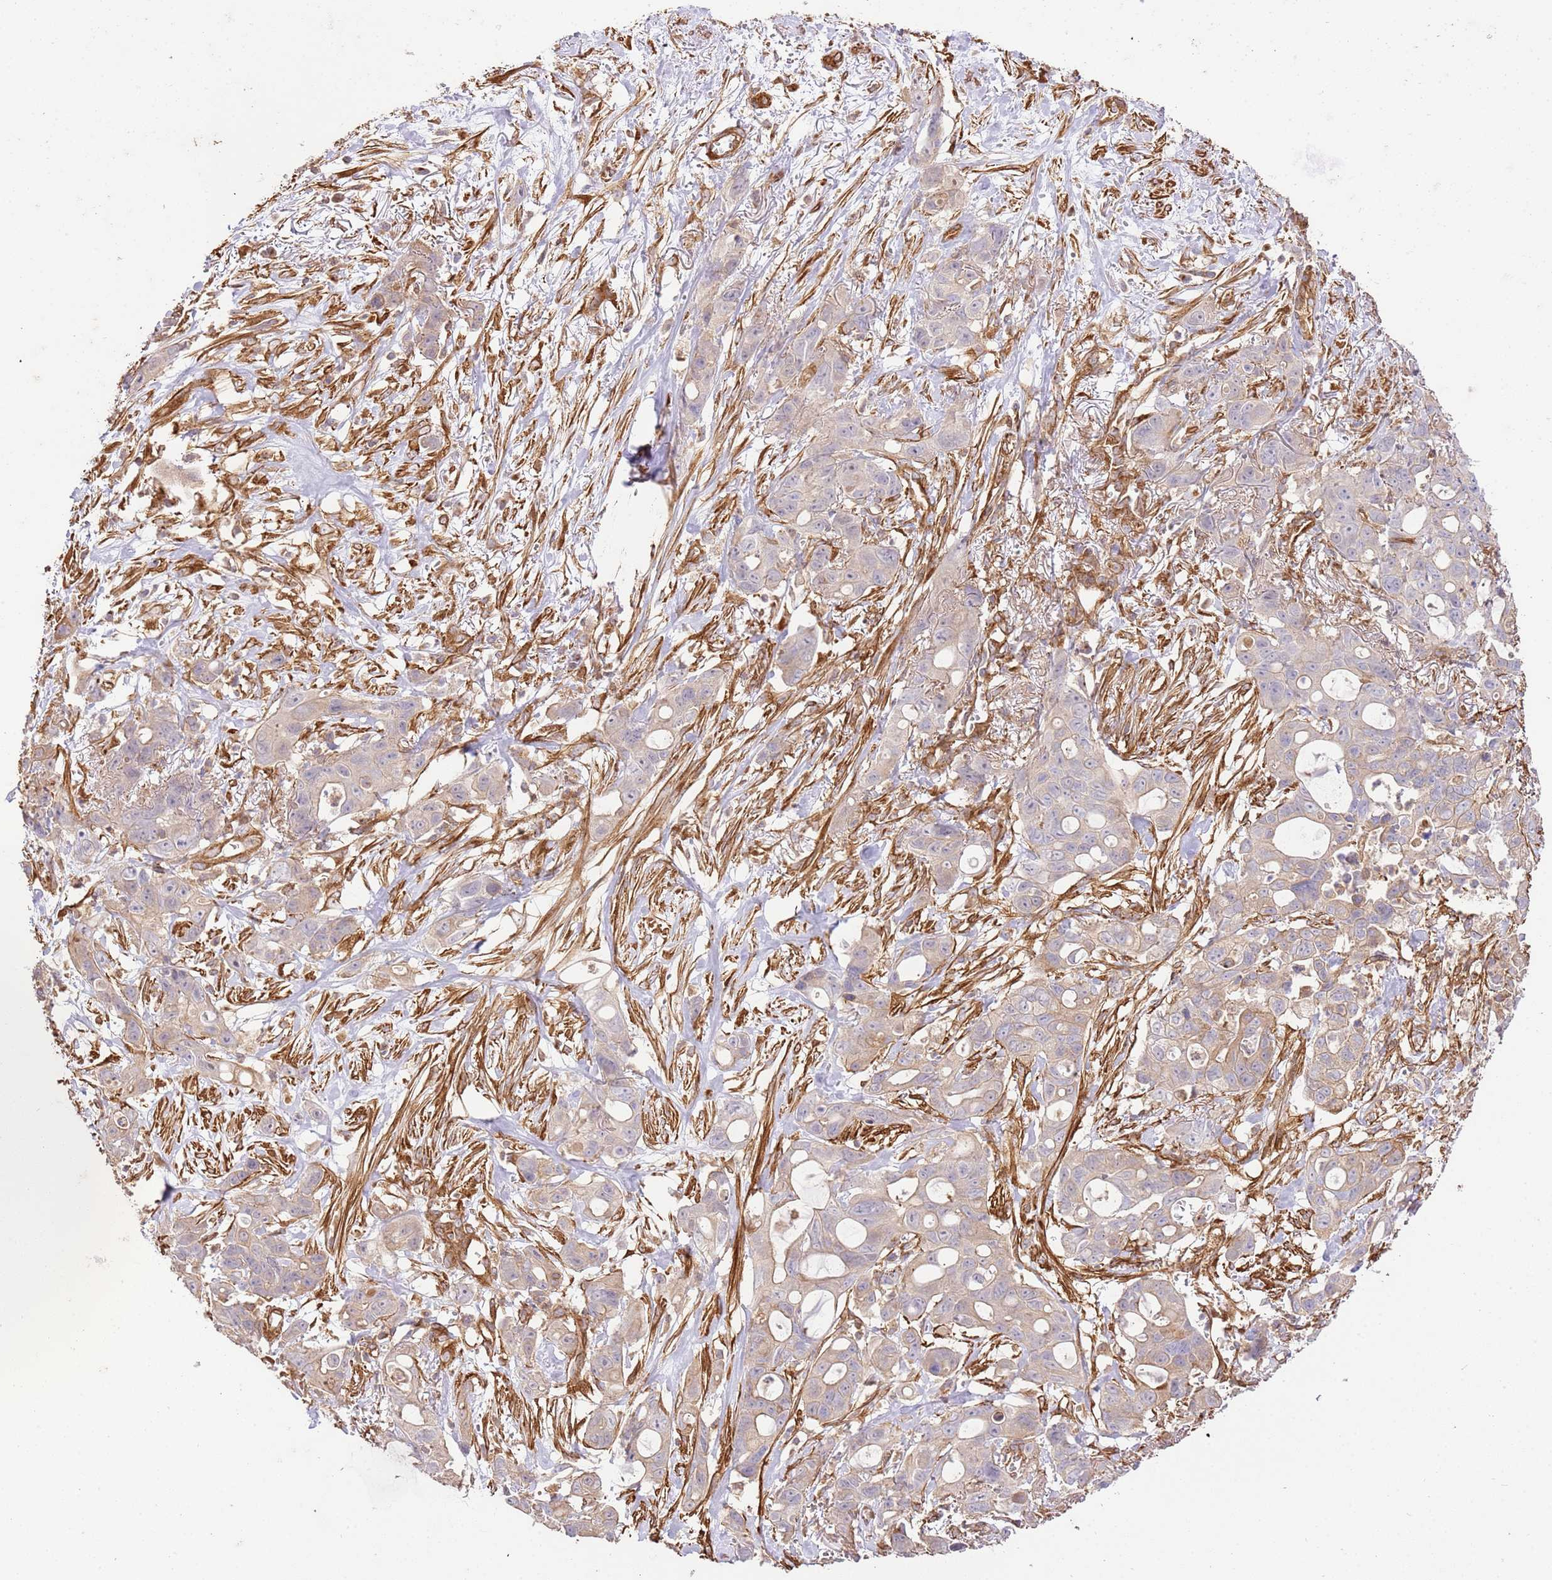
{"staining": {"intensity": "weak", "quantity": "25%-75%", "location": "cytoplasmic/membranous"}, "tissue": "ovarian cancer", "cell_type": "Tumor cells", "image_type": "cancer", "snomed": [{"axis": "morphology", "description": "Cystadenocarcinoma, mucinous, NOS"}, {"axis": "topography", "description": "Ovary"}], "caption": "Immunohistochemical staining of ovarian mucinous cystadenocarcinoma reveals weak cytoplasmic/membranous protein positivity in approximately 25%-75% of tumor cells.", "gene": "ZBTB39", "patient": {"sex": "female", "age": 70}}